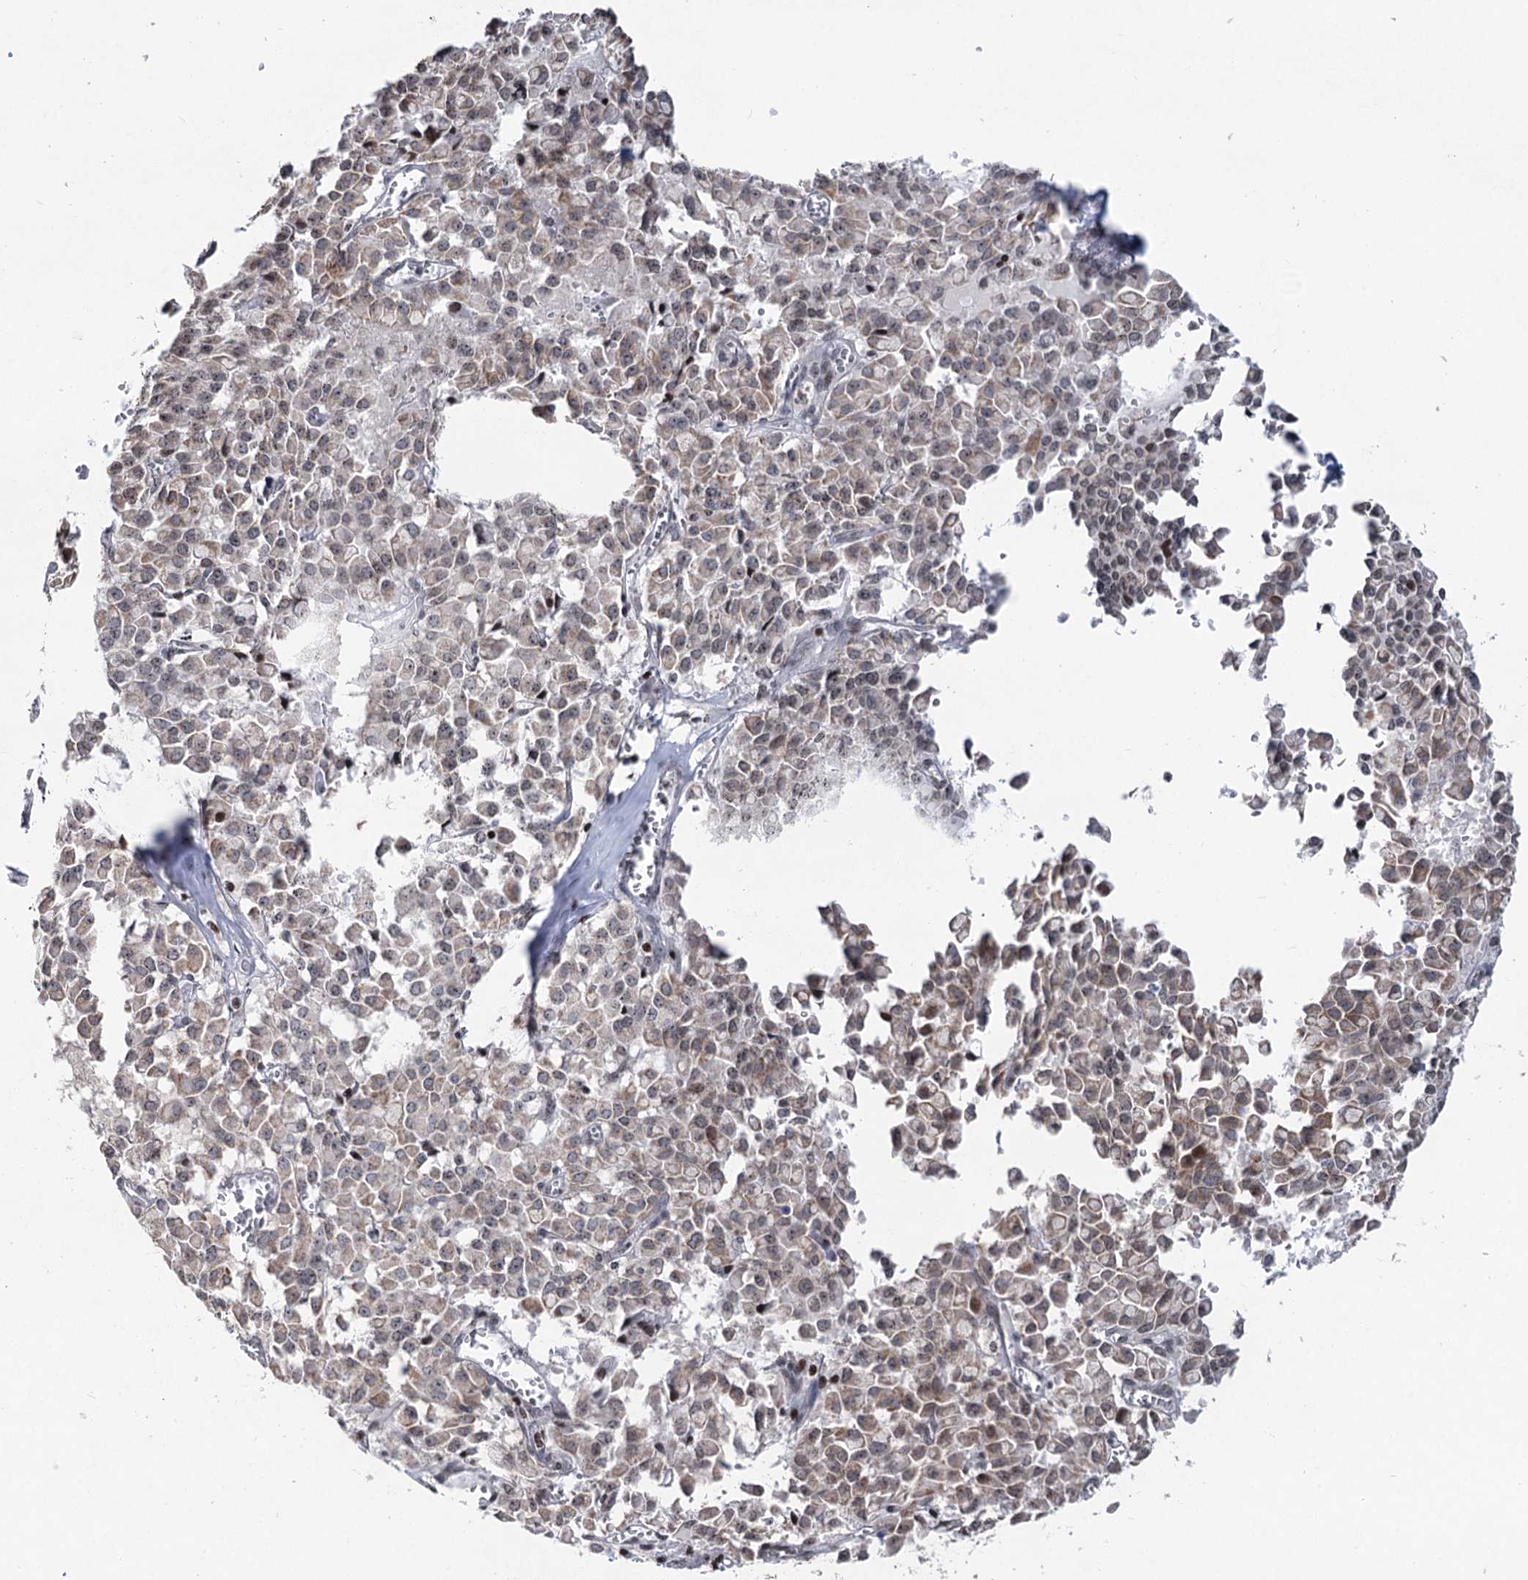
{"staining": {"intensity": "weak", "quantity": ">75%", "location": "cytoplasmic/membranous,nuclear"}, "tissue": "pancreatic cancer", "cell_type": "Tumor cells", "image_type": "cancer", "snomed": [{"axis": "morphology", "description": "Adenocarcinoma, NOS"}, {"axis": "topography", "description": "Pancreas"}], "caption": "Pancreatic adenocarcinoma stained for a protein (brown) demonstrates weak cytoplasmic/membranous and nuclear positive expression in about >75% of tumor cells.", "gene": "PTGR1", "patient": {"sex": "male", "age": 65}}